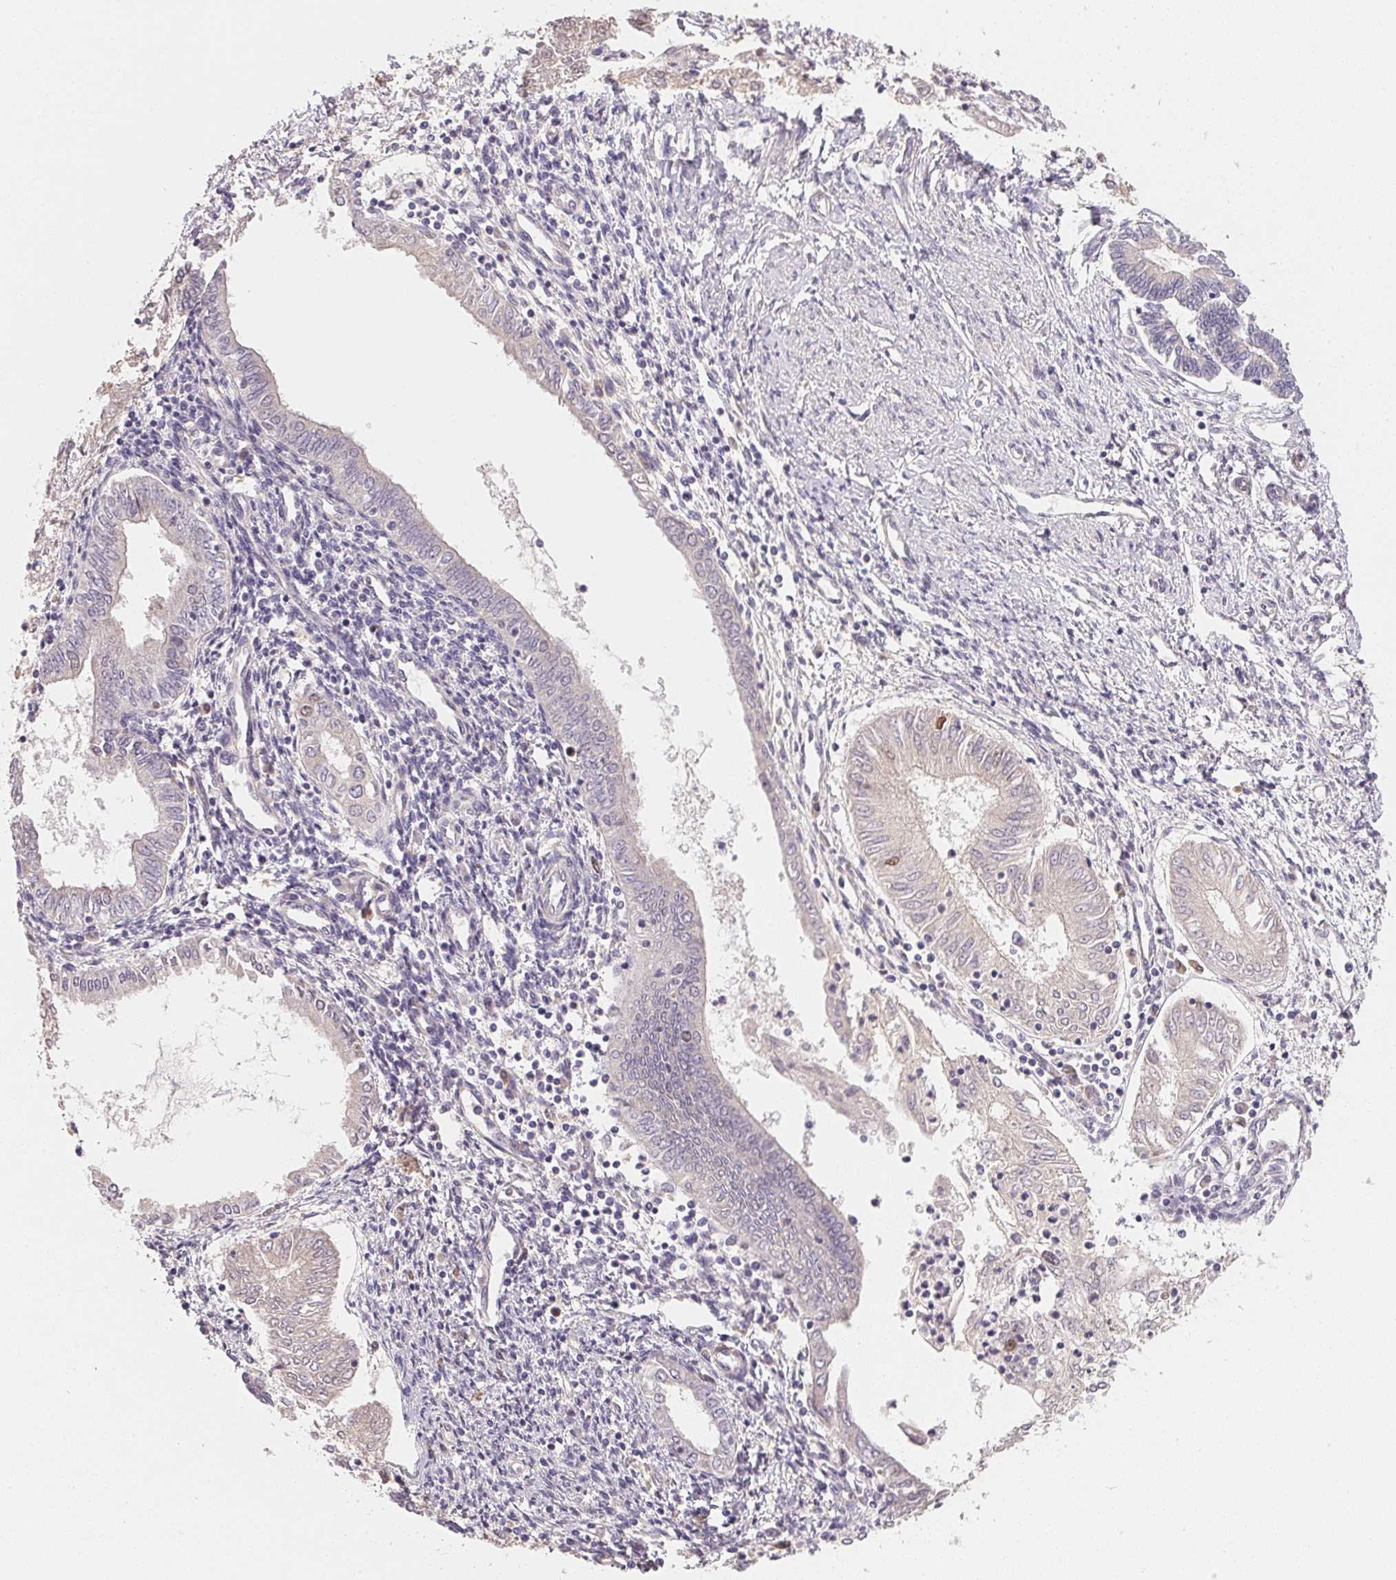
{"staining": {"intensity": "negative", "quantity": "none", "location": "none"}, "tissue": "endometrial cancer", "cell_type": "Tumor cells", "image_type": "cancer", "snomed": [{"axis": "morphology", "description": "Adenocarcinoma, NOS"}, {"axis": "topography", "description": "Endometrium"}], "caption": "Immunohistochemistry histopathology image of neoplastic tissue: endometrial cancer (adenocarcinoma) stained with DAB shows no significant protein staining in tumor cells. (DAB (3,3'-diaminobenzidine) immunohistochemistry visualized using brightfield microscopy, high magnification).", "gene": "KIFC1", "patient": {"sex": "female", "age": 68}}